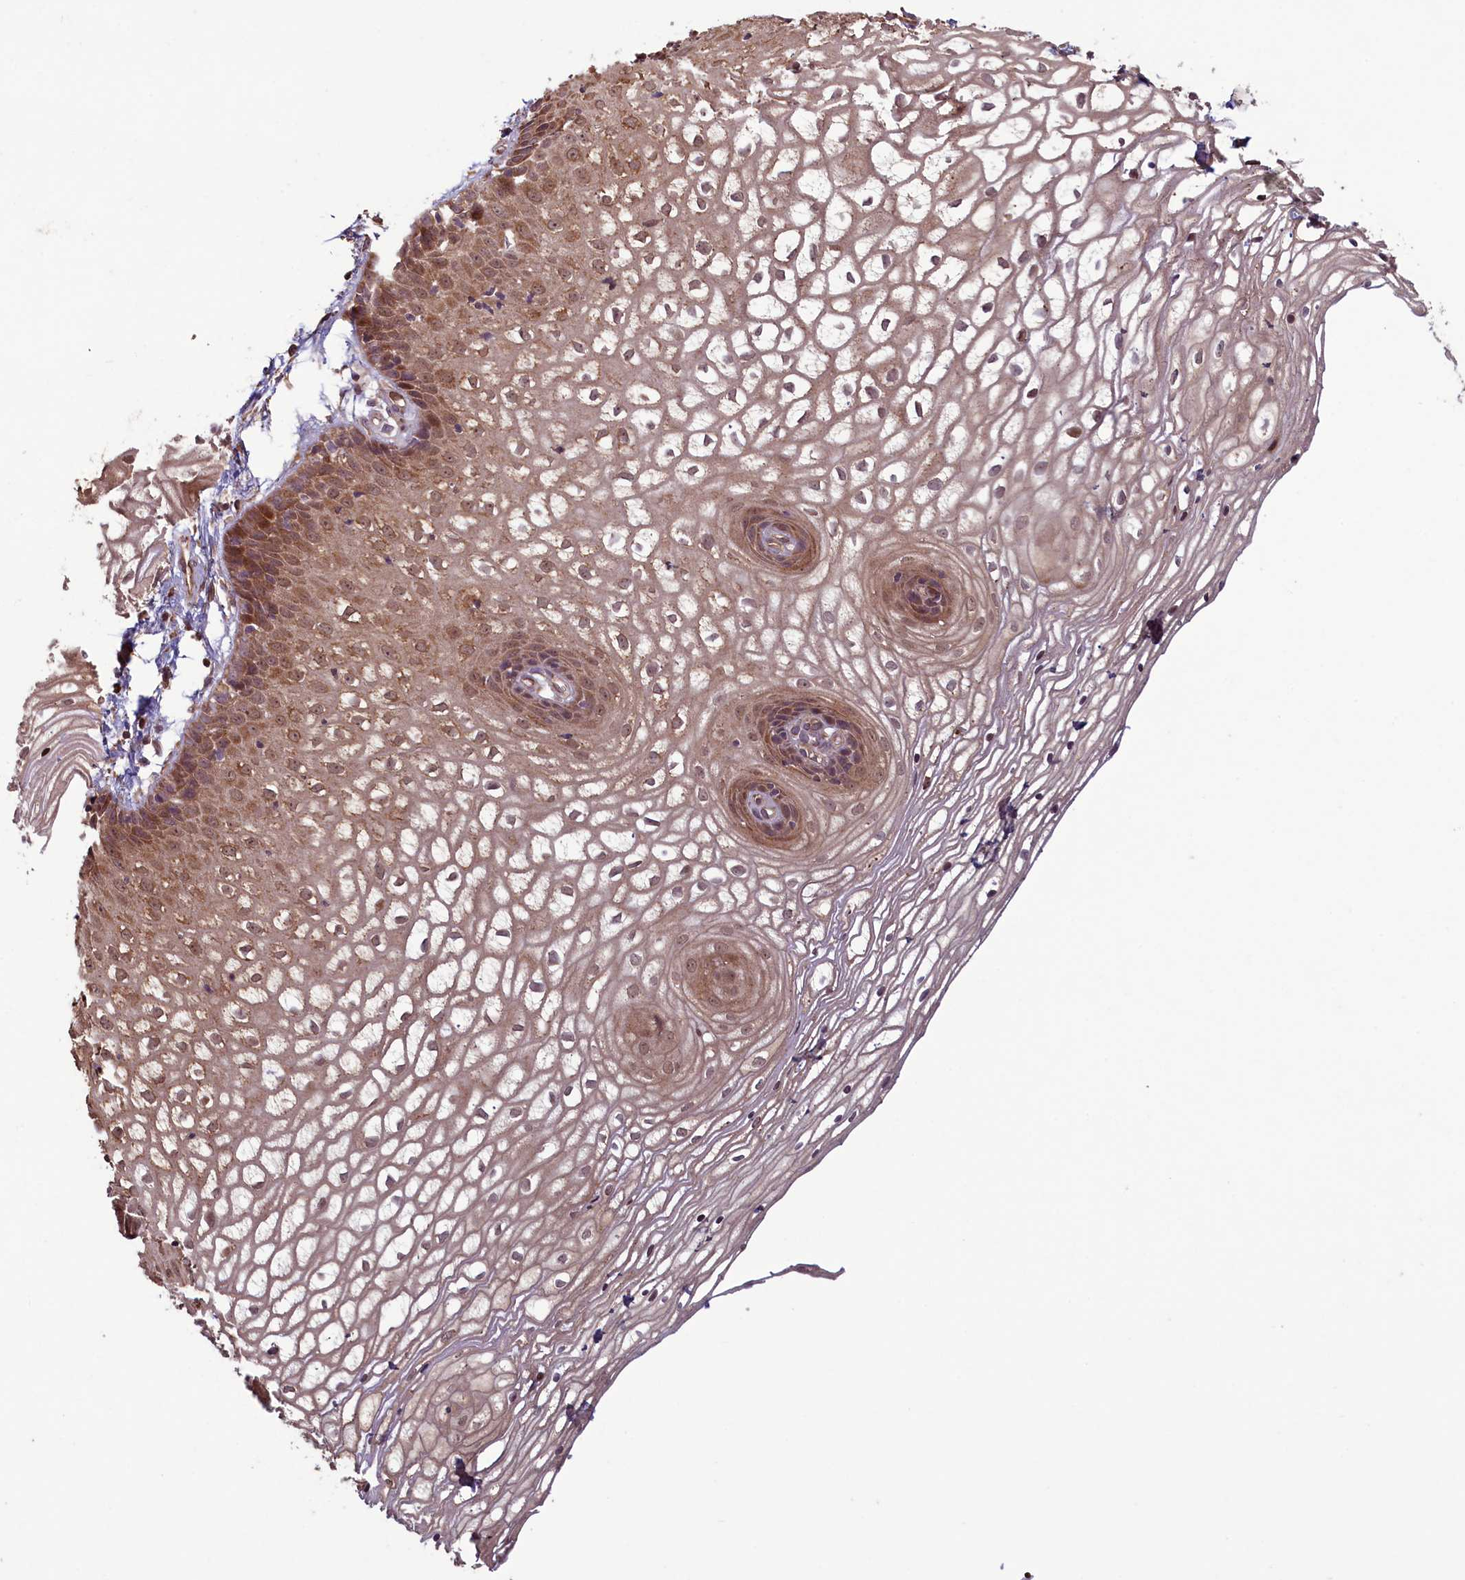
{"staining": {"intensity": "moderate", "quantity": "25%-75%", "location": "cytoplasmic/membranous,nuclear"}, "tissue": "vagina", "cell_type": "Squamous epithelial cells", "image_type": "normal", "snomed": [{"axis": "morphology", "description": "Normal tissue, NOS"}, {"axis": "topography", "description": "Vagina"}], "caption": "This micrograph exhibits normal vagina stained with immunohistochemistry (IHC) to label a protein in brown. The cytoplasmic/membranous,nuclear of squamous epithelial cells show moderate positivity for the protein. Nuclei are counter-stained blue.", "gene": "CIAO2B", "patient": {"sex": "female", "age": 34}}